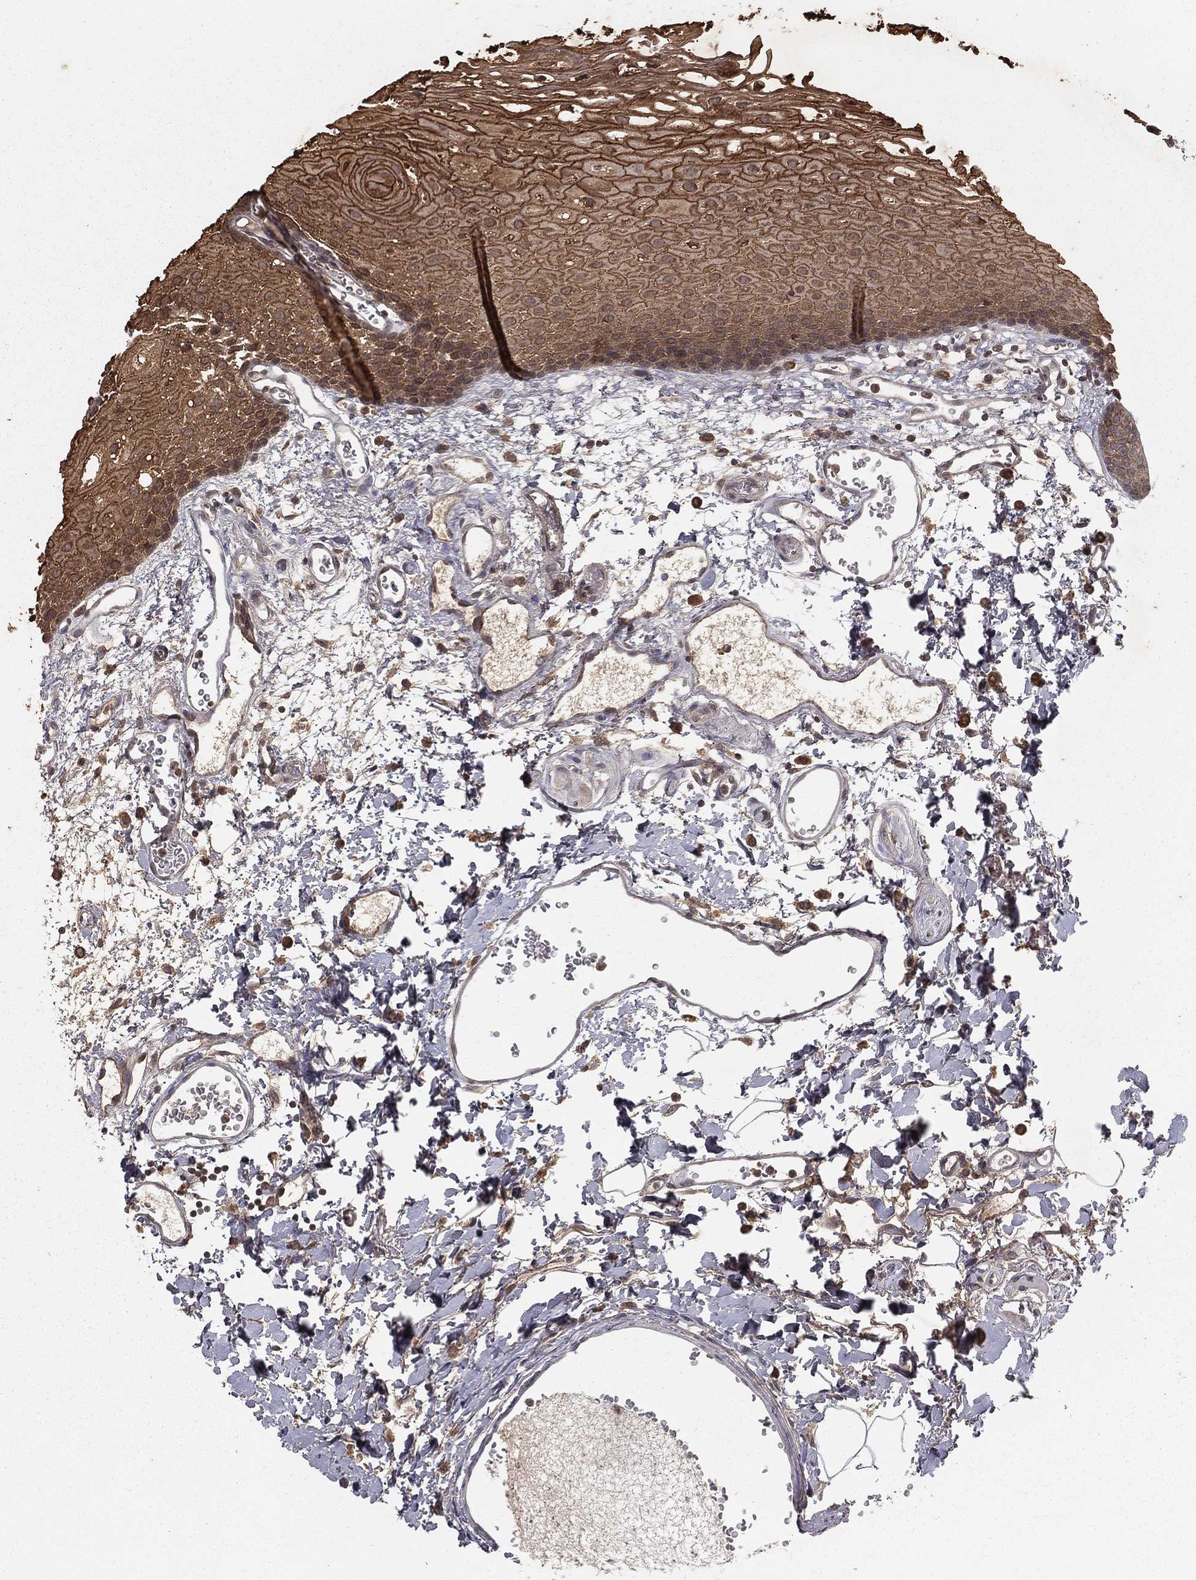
{"staining": {"intensity": "strong", "quantity": ">75%", "location": "cytoplasmic/membranous"}, "tissue": "oral mucosa", "cell_type": "Squamous epithelial cells", "image_type": "normal", "snomed": [{"axis": "morphology", "description": "Normal tissue, NOS"}, {"axis": "morphology", "description": "Squamous cell carcinoma, NOS"}, {"axis": "topography", "description": "Oral tissue"}, {"axis": "topography", "description": "Head-Neck"}], "caption": "Immunohistochemistry (IHC) of benign human oral mucosa shows high levels of strong cytoplasmic/membranous positivity in approximately >75% of squamous epithelial cells. (DAB IHC, brown staining for protein, blue staining for nuclei).", "gene": "ZDHHC15", "patient": {"sex": "female", "age": 70}}